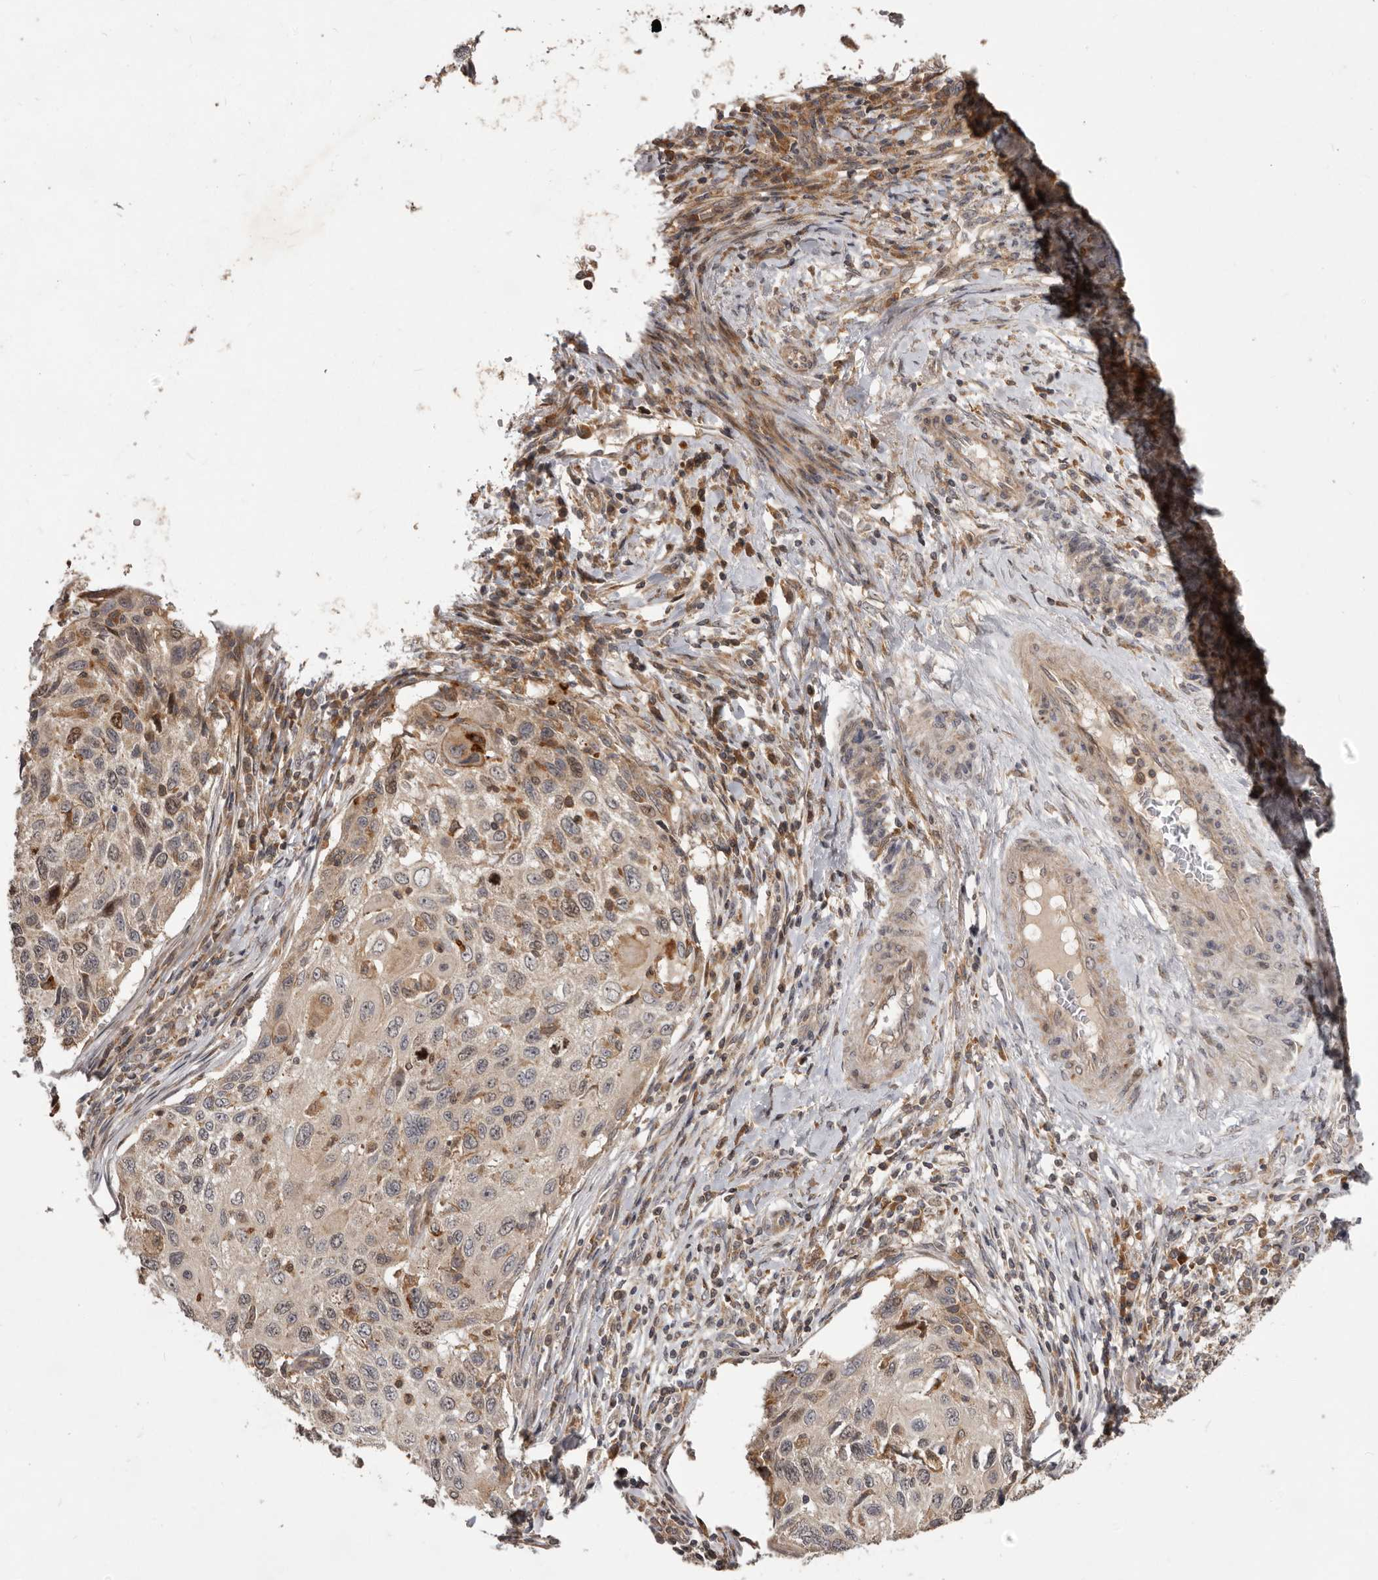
{"staining": {"intensity": "moderate", "quantity": "<25%", "location": "cytoplasmic/membranous"}, "tissue": "cervical cancer", "cell_type": "Tumor cells", "image_type": "cancer", "snomed": [{"axis": "morphology", "description": "Squamous cell carcinoma, NOS"}, {"axis": "topography", "description": "Cervix"}], "caption": "Immunohistochemistry staining of squamous cell carcinoma (cervical), which shows low levels of moderate cytoplasmic/membranous expression in about <25% of tumor cells indicating moderate cytoplasmic/membranous protein staining. The staining was performed using DAB (brown) for protein detection and nuclei were counterstained in hematoxylin (blue).", "gene": "RNF187", "patient": {"sex": "female", "age": 70}}